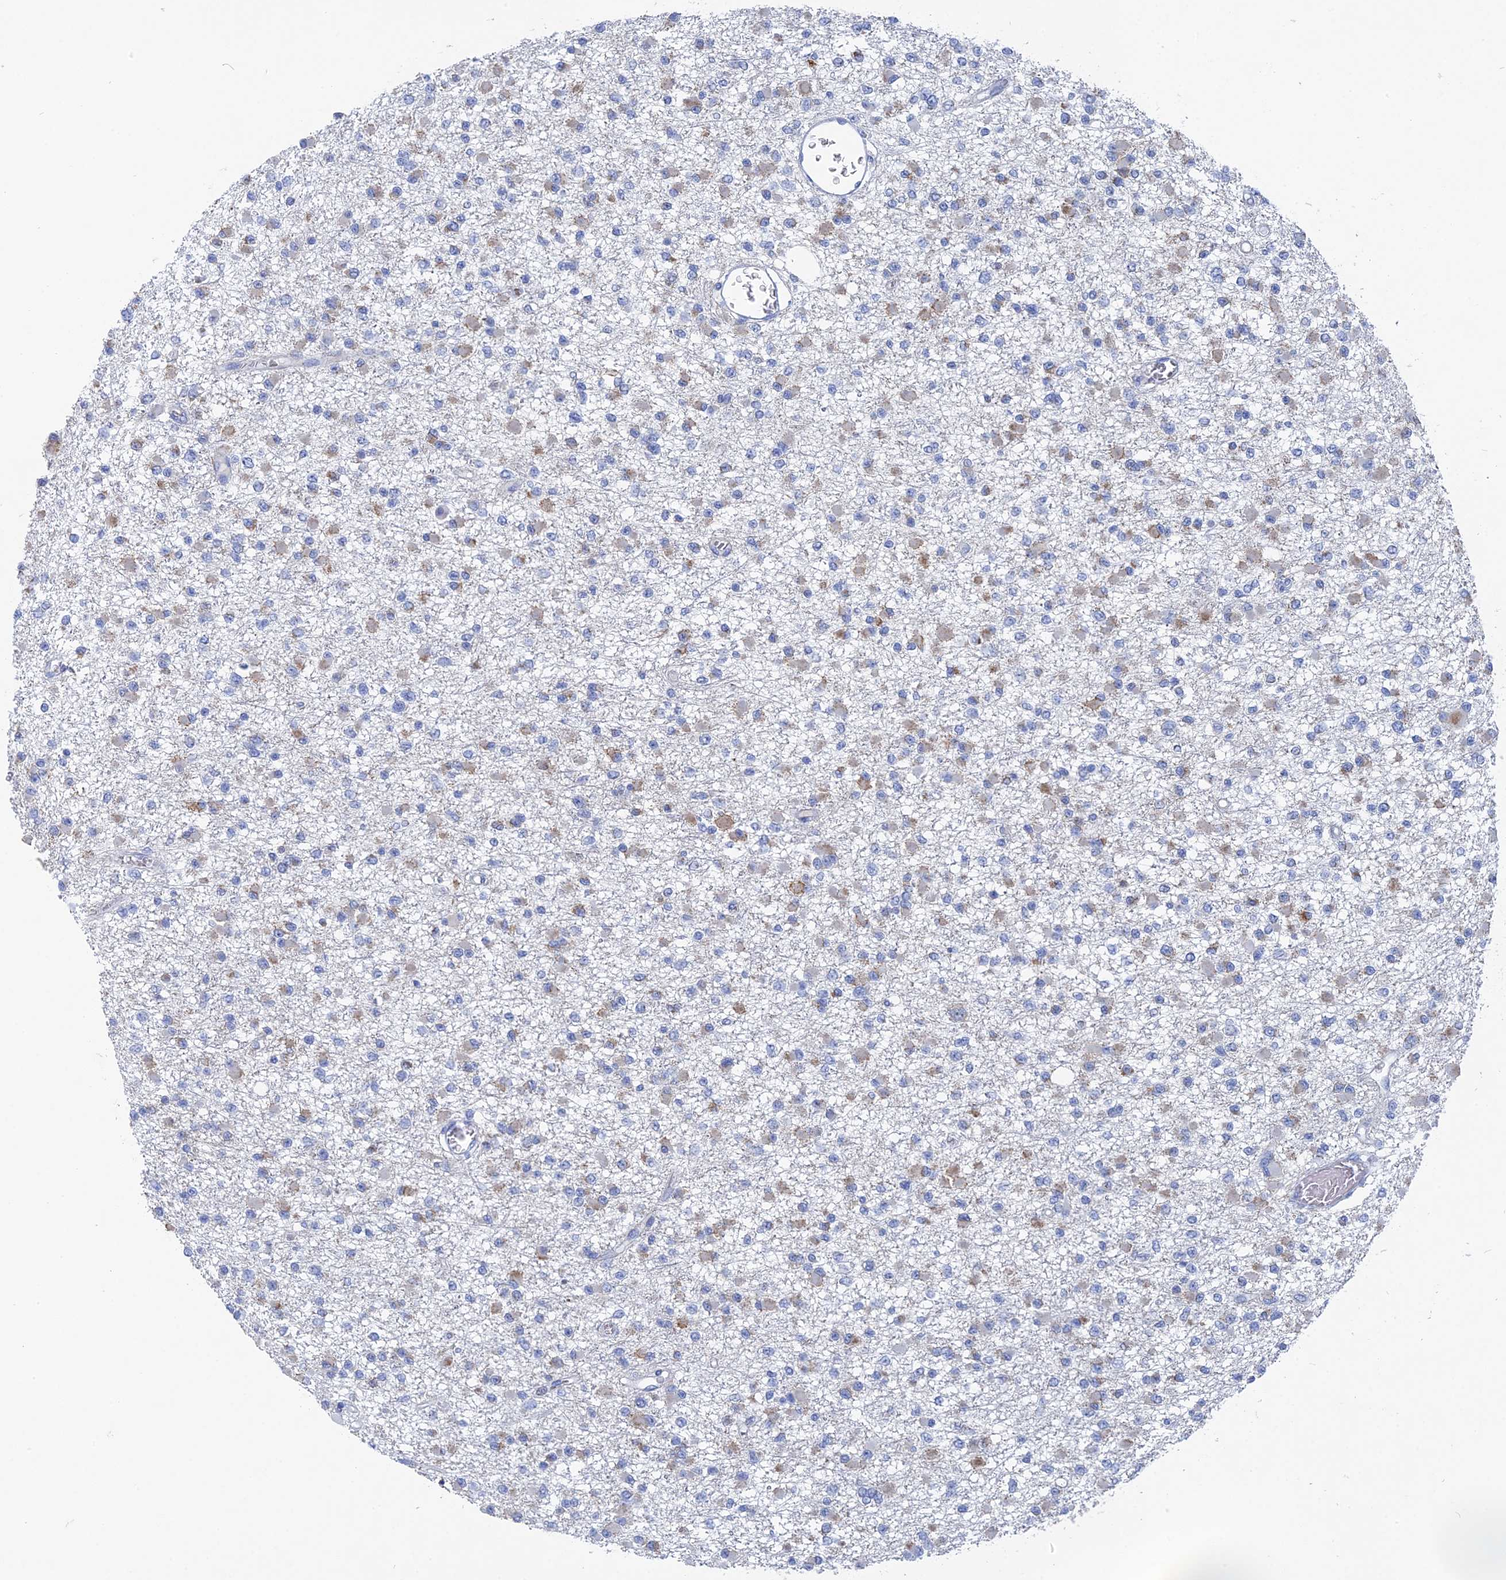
{"staining": {"intensity": "negative", "quantity": "none", "location": "none"}, "tissue": "glioma", "cell_type": "Tumor cells", "image_type": "cancer", "snomed": [{"axis": "morphology", "description": "Glioma, malignant, Low grade"}, {"axis": "topography", "description": "Brain"}], "caption": "Immunohistochemistry (IHC) of human malignant low-grade glioma reveals no positivity in tumor cells.", "gene": "HIGD1A", "patient": {"sex": "female", "age": 22}}